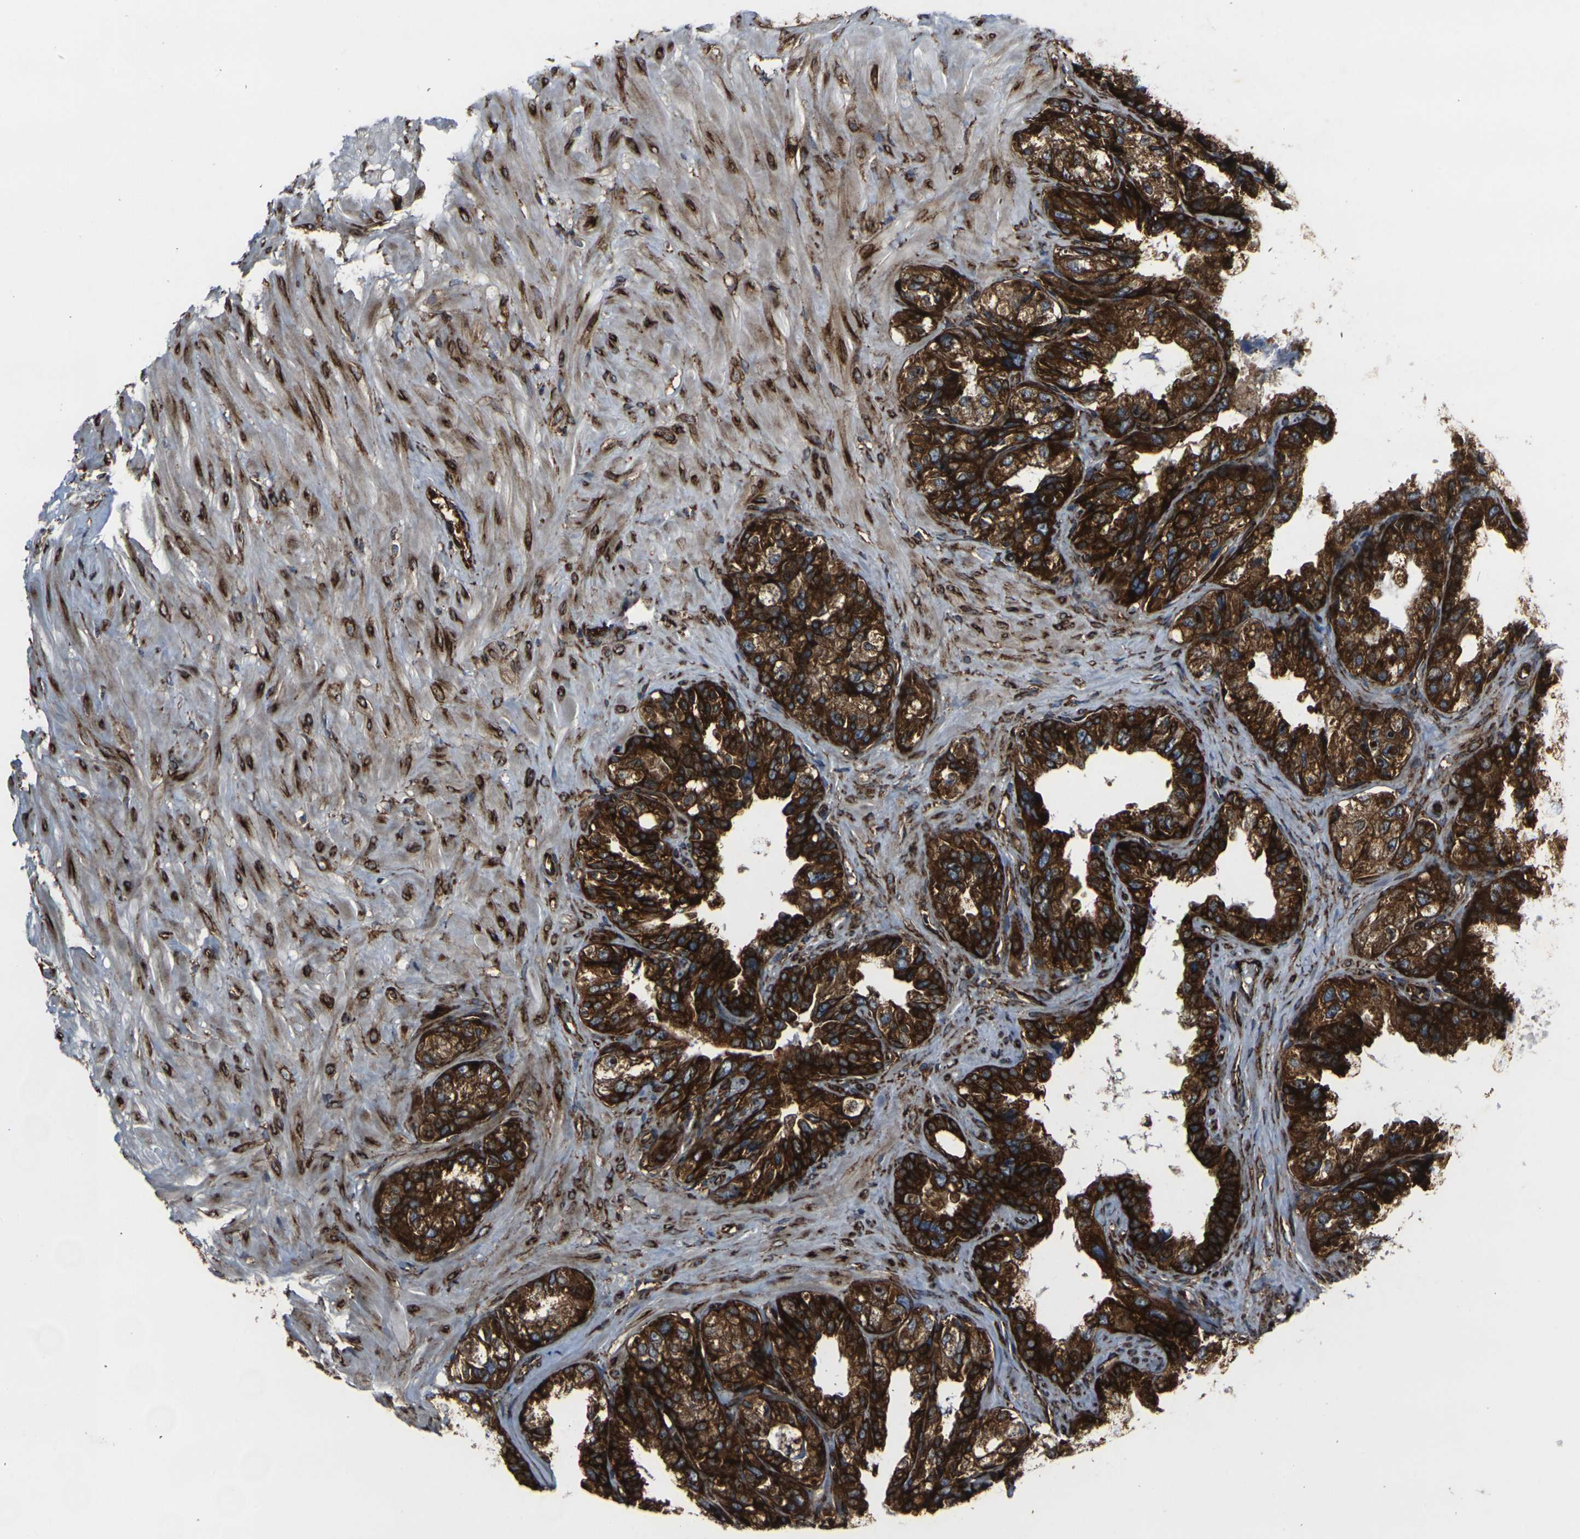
{"staining": {"intensity": "strong", "quantity": ">75%", "location": "cytoplasmic/membranous"}, "tissue": "seminal vesicle", "cell_type": "Glandular cells", "image_type": "normal", "snomed": [{"axis": "morphology", "description": "Normal tissue, NOS"}, {"axis": "topography", "description": "Seminal veicle"}], "caption": "Brown immunohistochemical staining in unremarkable seminal vesicle displays strong cytoplasmic/membranous positivity in approximately >75% of glandular cells.", "gene": "MARCHF2", "patient": {"sex": "male", "age": 68}}